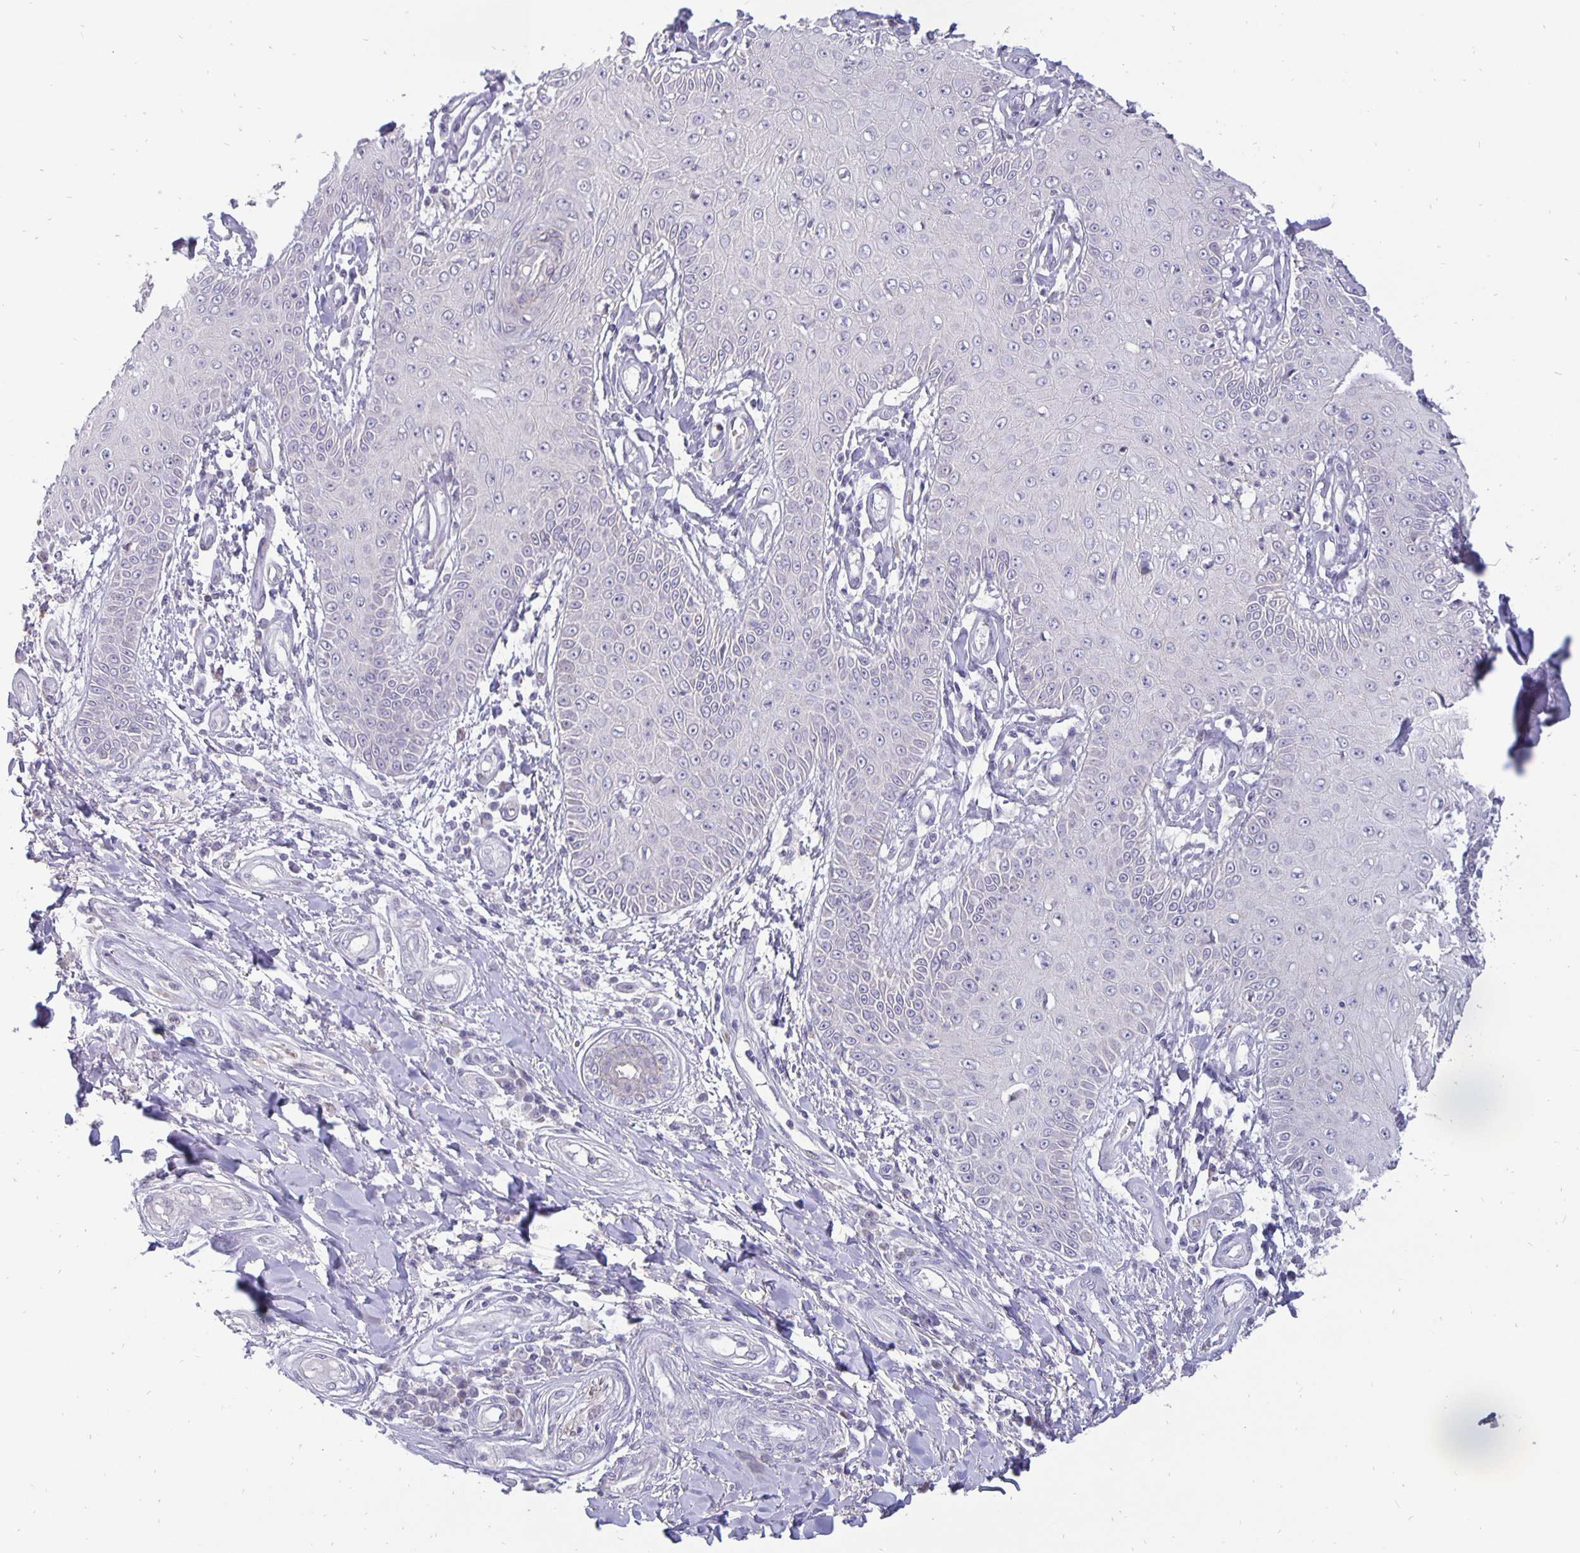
{"staining": {"intensity": "negative", "quantity": "none", "location": "none"}, "tissue": "skin cancer", "cell_type": "Tumor cells", "image_type": "cancer", "snomed": [{"axis": "morphology", "description": "Squamous cell carcinoma, NOS"}, {"axis": "topography", "description": "Skin"}], "caption": "Histopathology image shows no protein positivity in tumor cells of skin cancer (squamous cell carcinoma) tissue.", "gene": "ERBB2", "patient": {"sex": "male", "age": 70}}